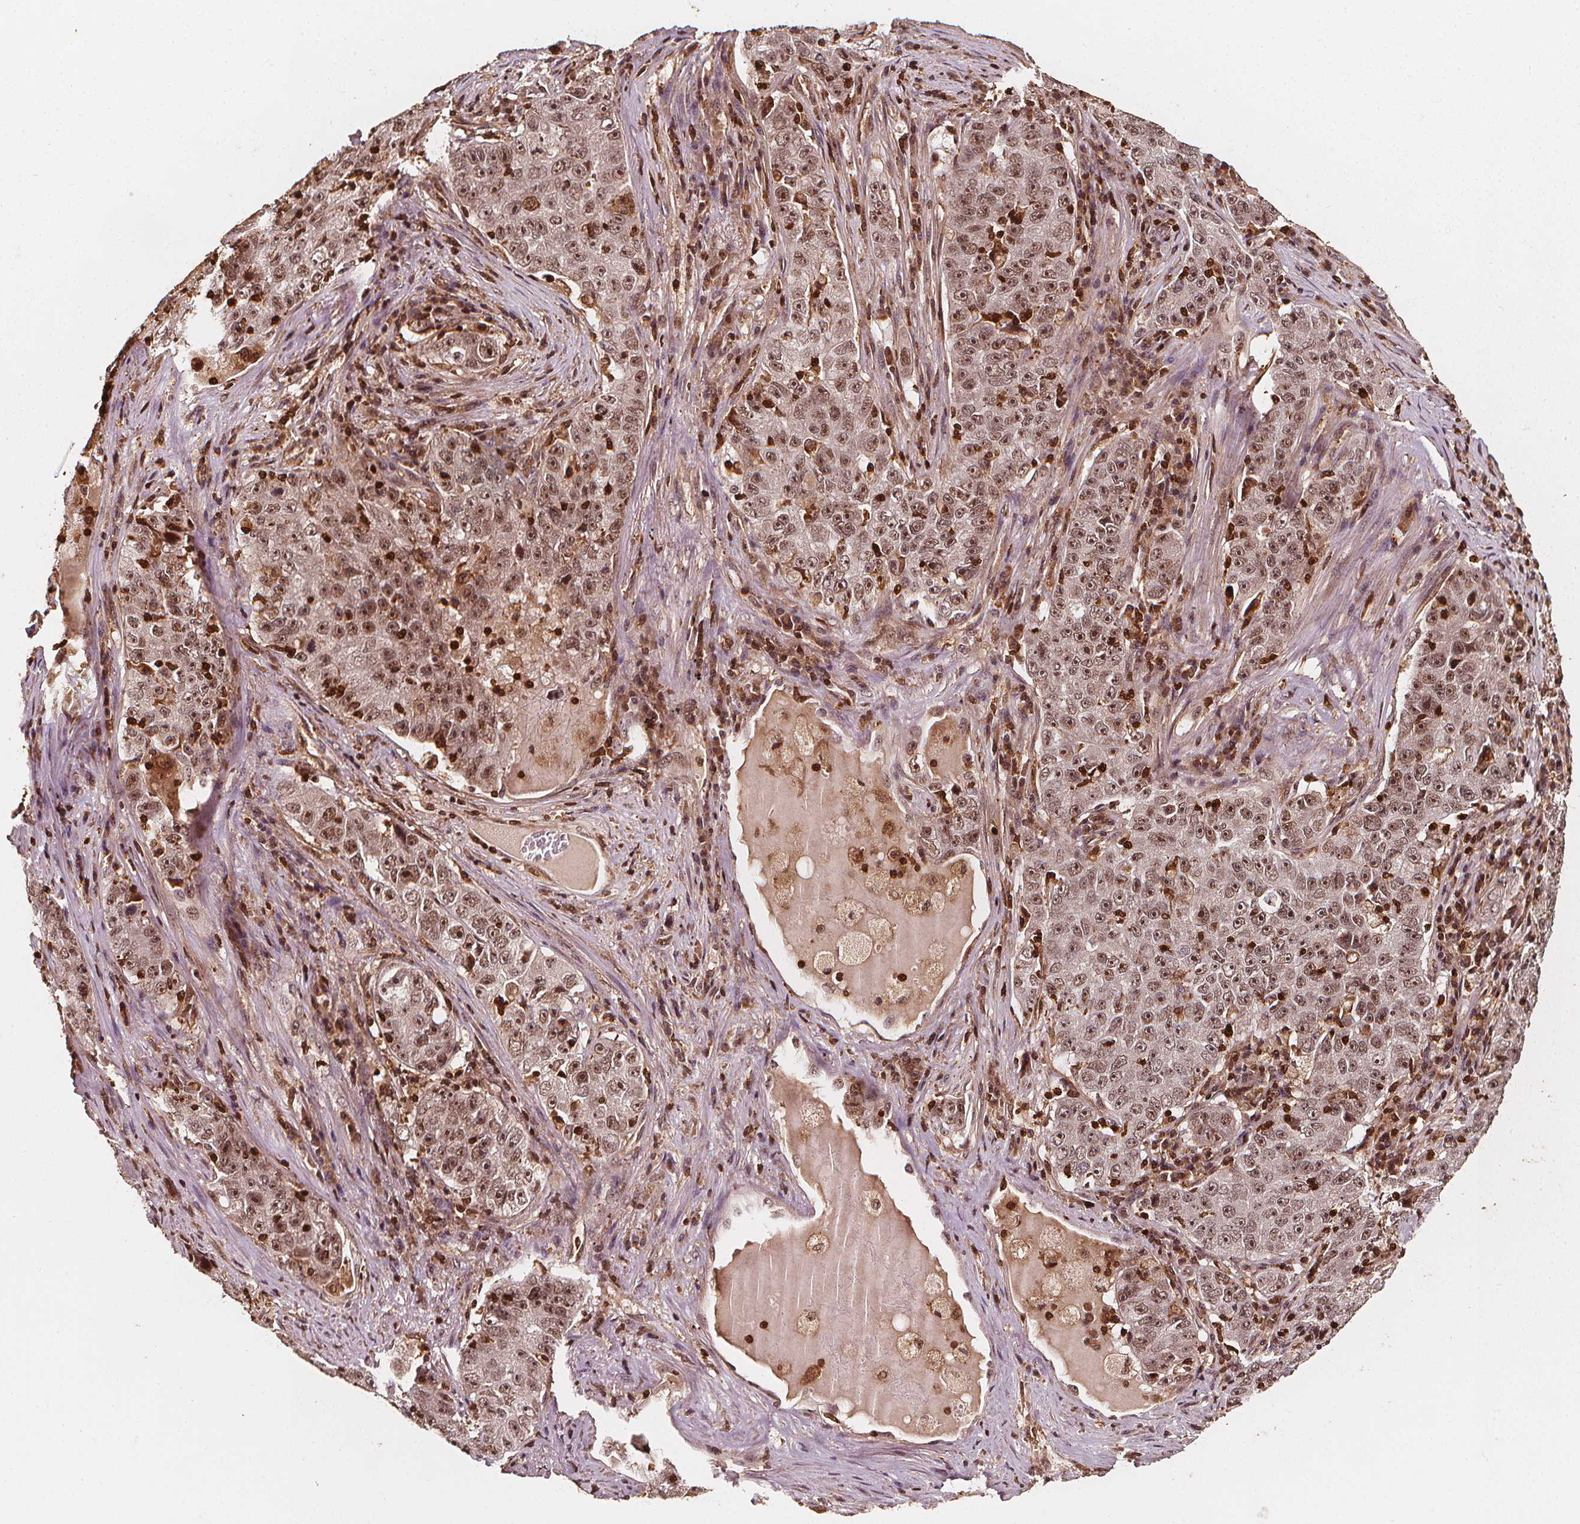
{"staining": {"intensity": "weak", "quantity": ">75%", "location": "nuclear"}, "tissue": "lung cancer", "cell_type": "Tumor cells", "image_type": "cancer", "snomed": [{"axis": "morphology", "description": "Normal morphology"}, {"axis": "morphology", "description": "Adenocarcinoma, NOS"}, {"axis": "topography", "description": "Lymph node"}, {"axis": "topography", "description": "Lung"}], "caption": "Immunohistochemical staining of lung cancer (adenocarcinoma) exhibits weak nuclear protein staining in approximately >75% of tumor cells. (IHC, brightfield microscopy, high magnification).", "gene": "EXOSC9", "patient": {"sex": "female", "age": 57}}